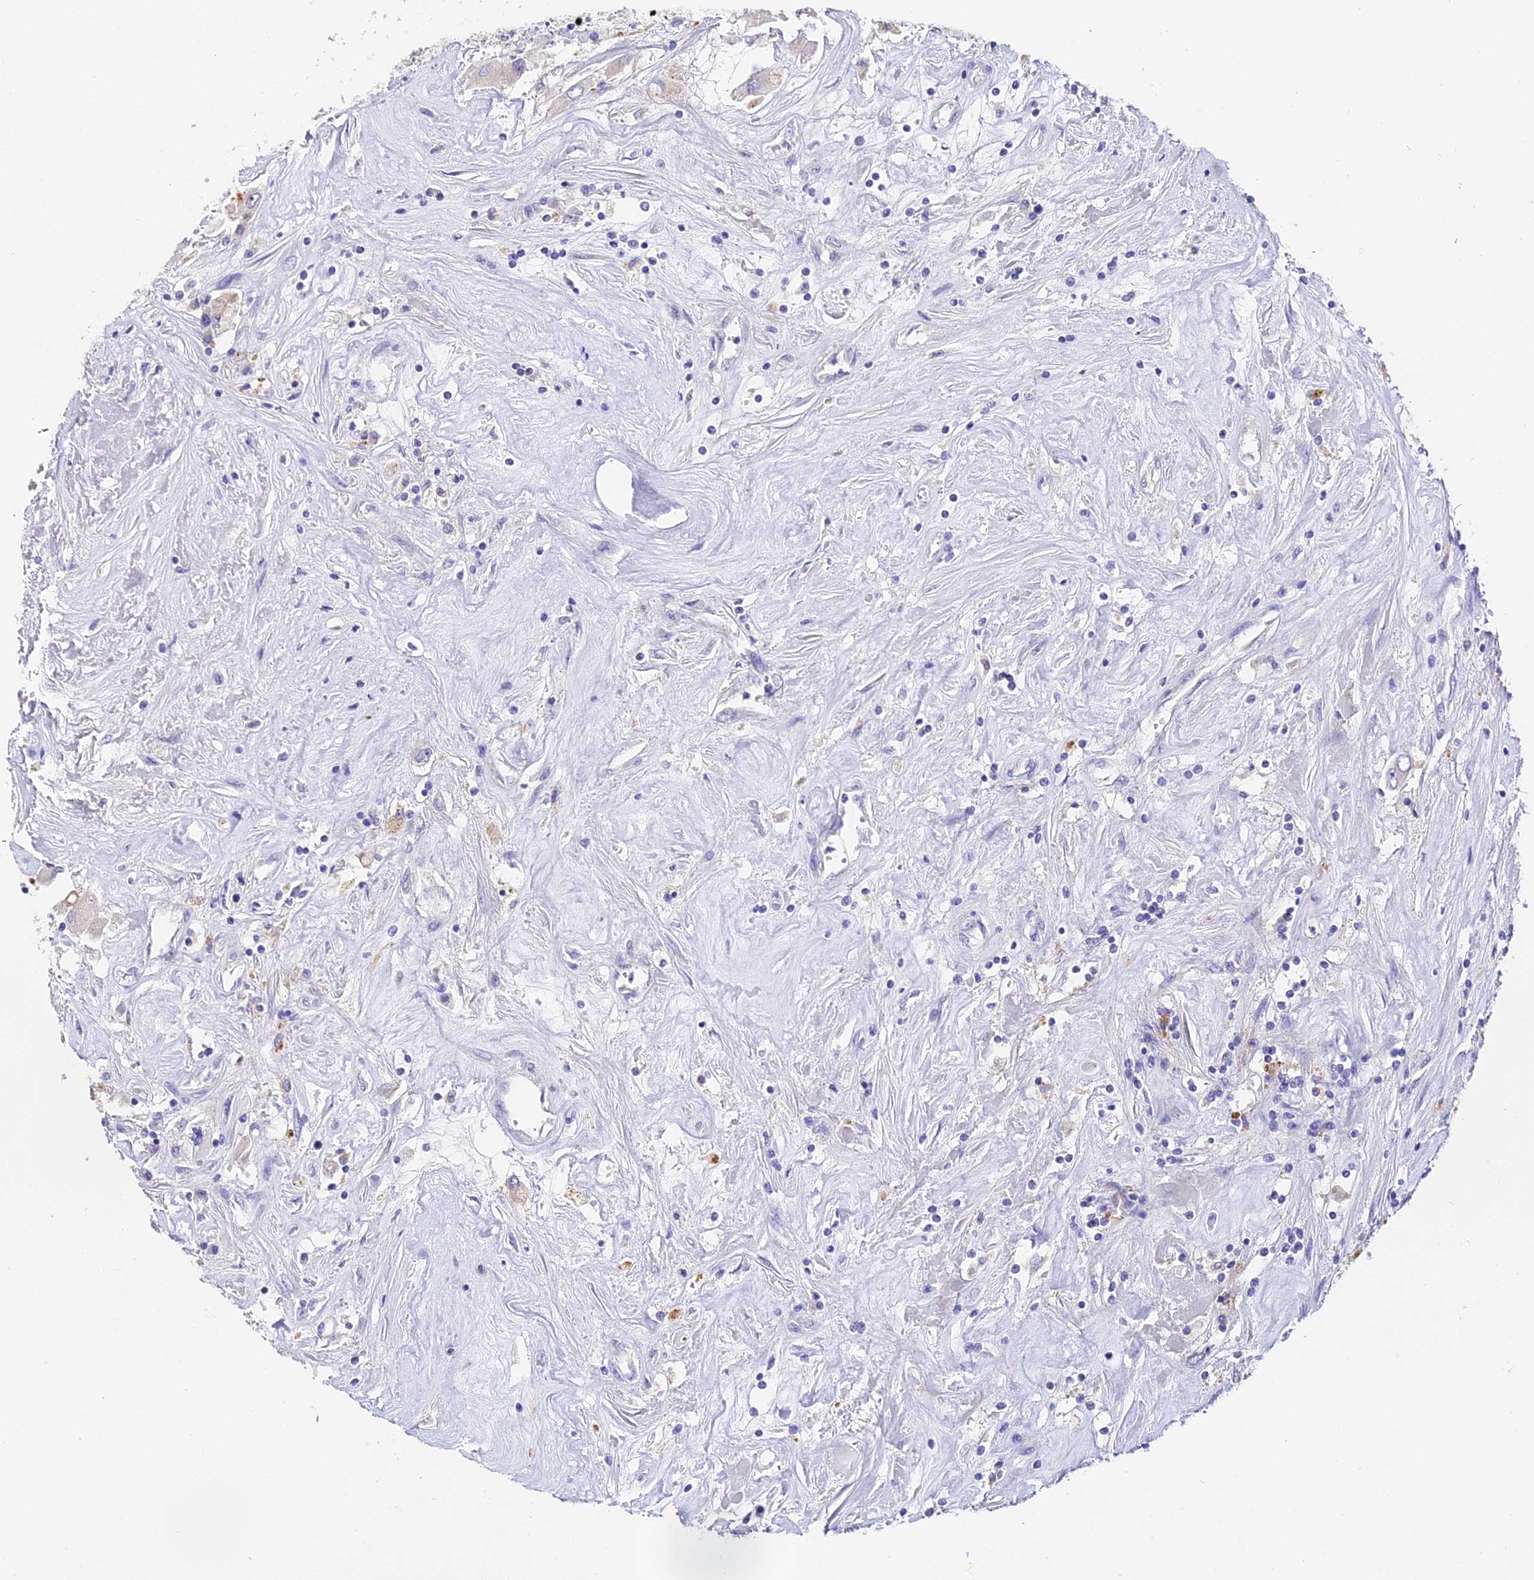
{"staining": {"intensity": "negative", "quantity": "none", "location": "none"}, "tissue": "renal cancer", "cell_type": "Tumor cells", "image_type": "cancer", "snomed": [{"axis": "morphology", "description": "Adenocarcinoma, NOS"}, {"axis": "topography", "description": "Kidney"}], "caption": "Tumor cells are negative for protein expression in human renal cancer.", "gene": "LYPD6", "patient": {"sex": "female", "age": 52}}